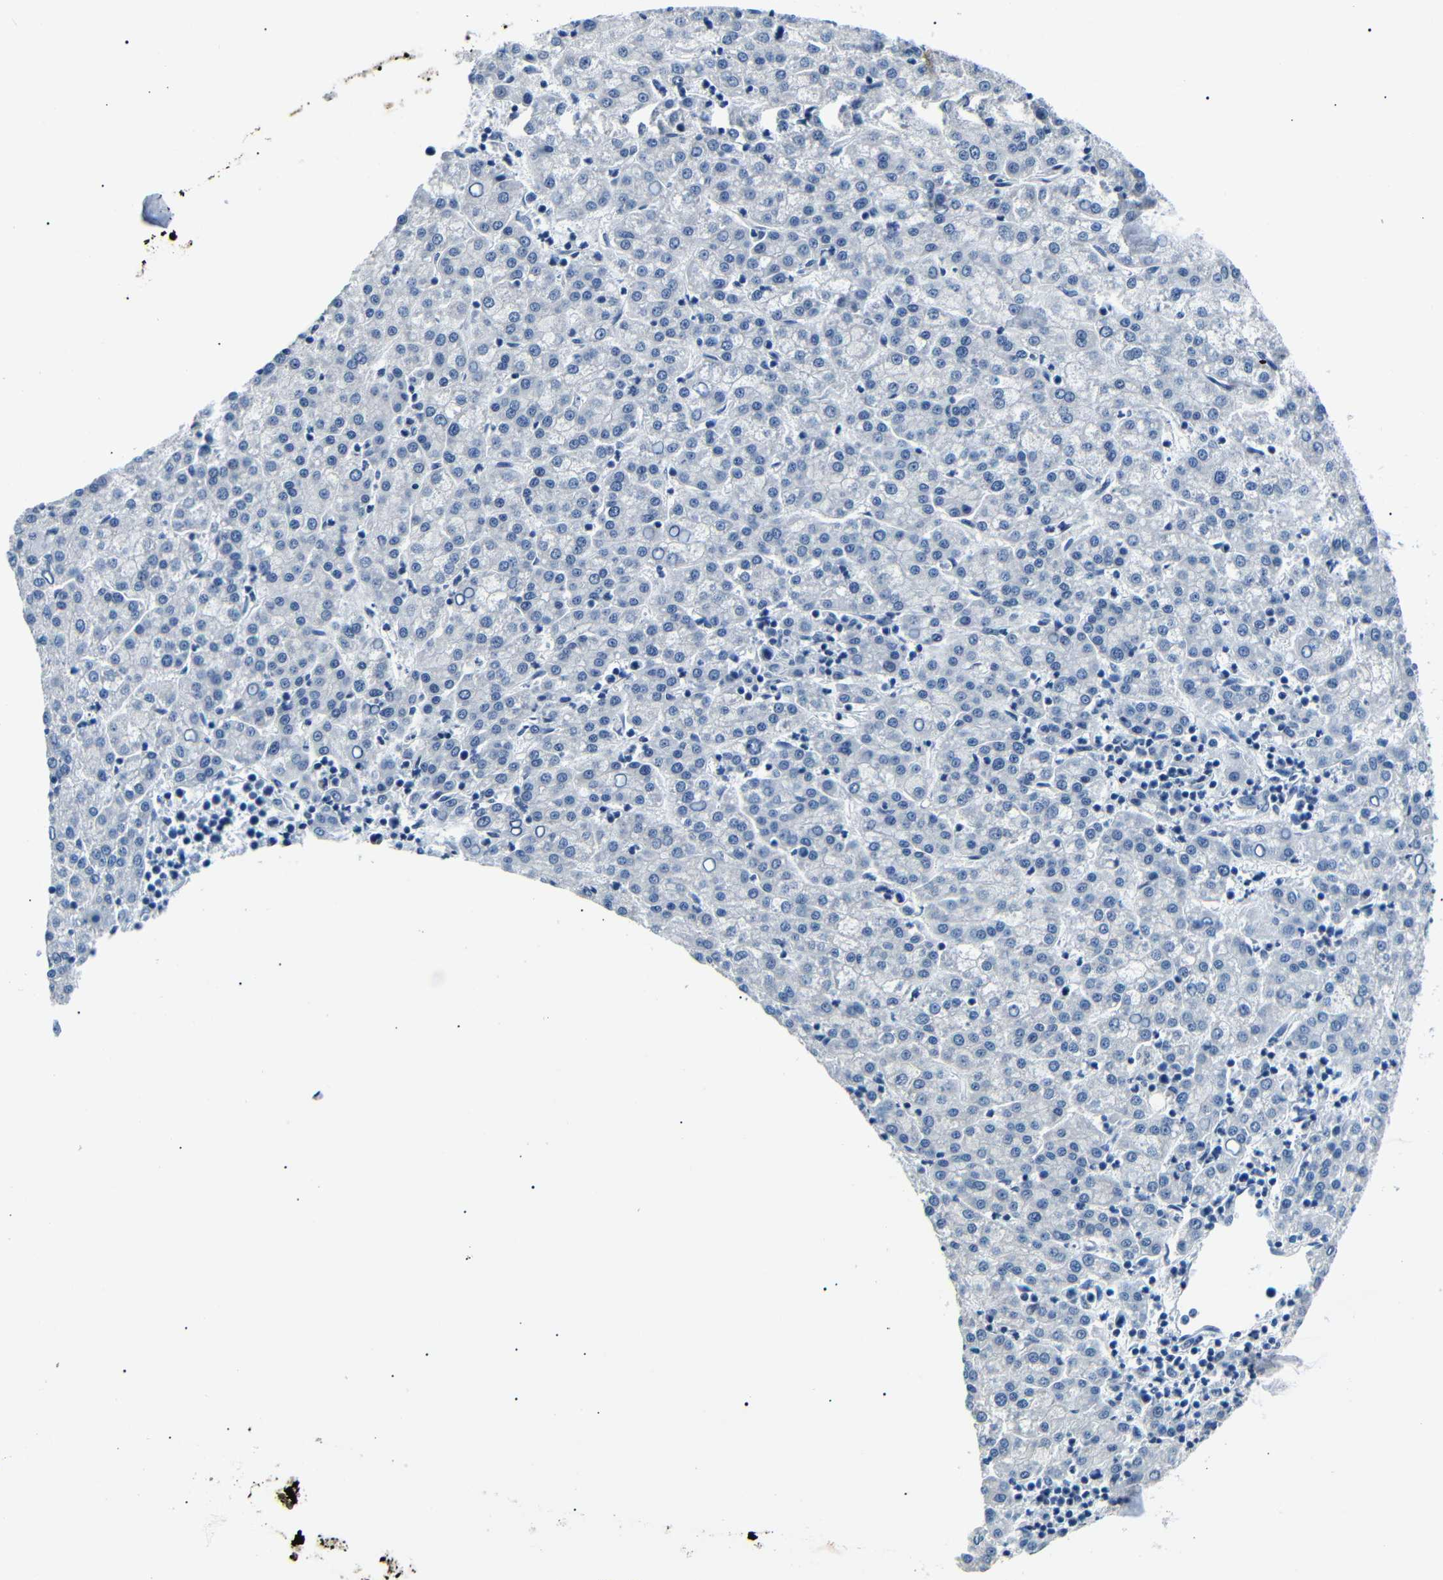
{"staining": {"intensity": "negative", "quantity": "none", "location": "none"}, "tissue": "liver cancer", "cell_type": "Tumor cells", "image_type": "cancer", "snomed": [{"axis": "morphology", "description": "Carcinoma, Hepatocellular, NOS"}, {"axis": "topography", "description": "Liver"}], "caption": "The image shows no staining of tumor cells in liver cancer (hepatocellular carcinoma).", "gene": "TAFA1", "patient": {"sex": "female", "age": 58}}